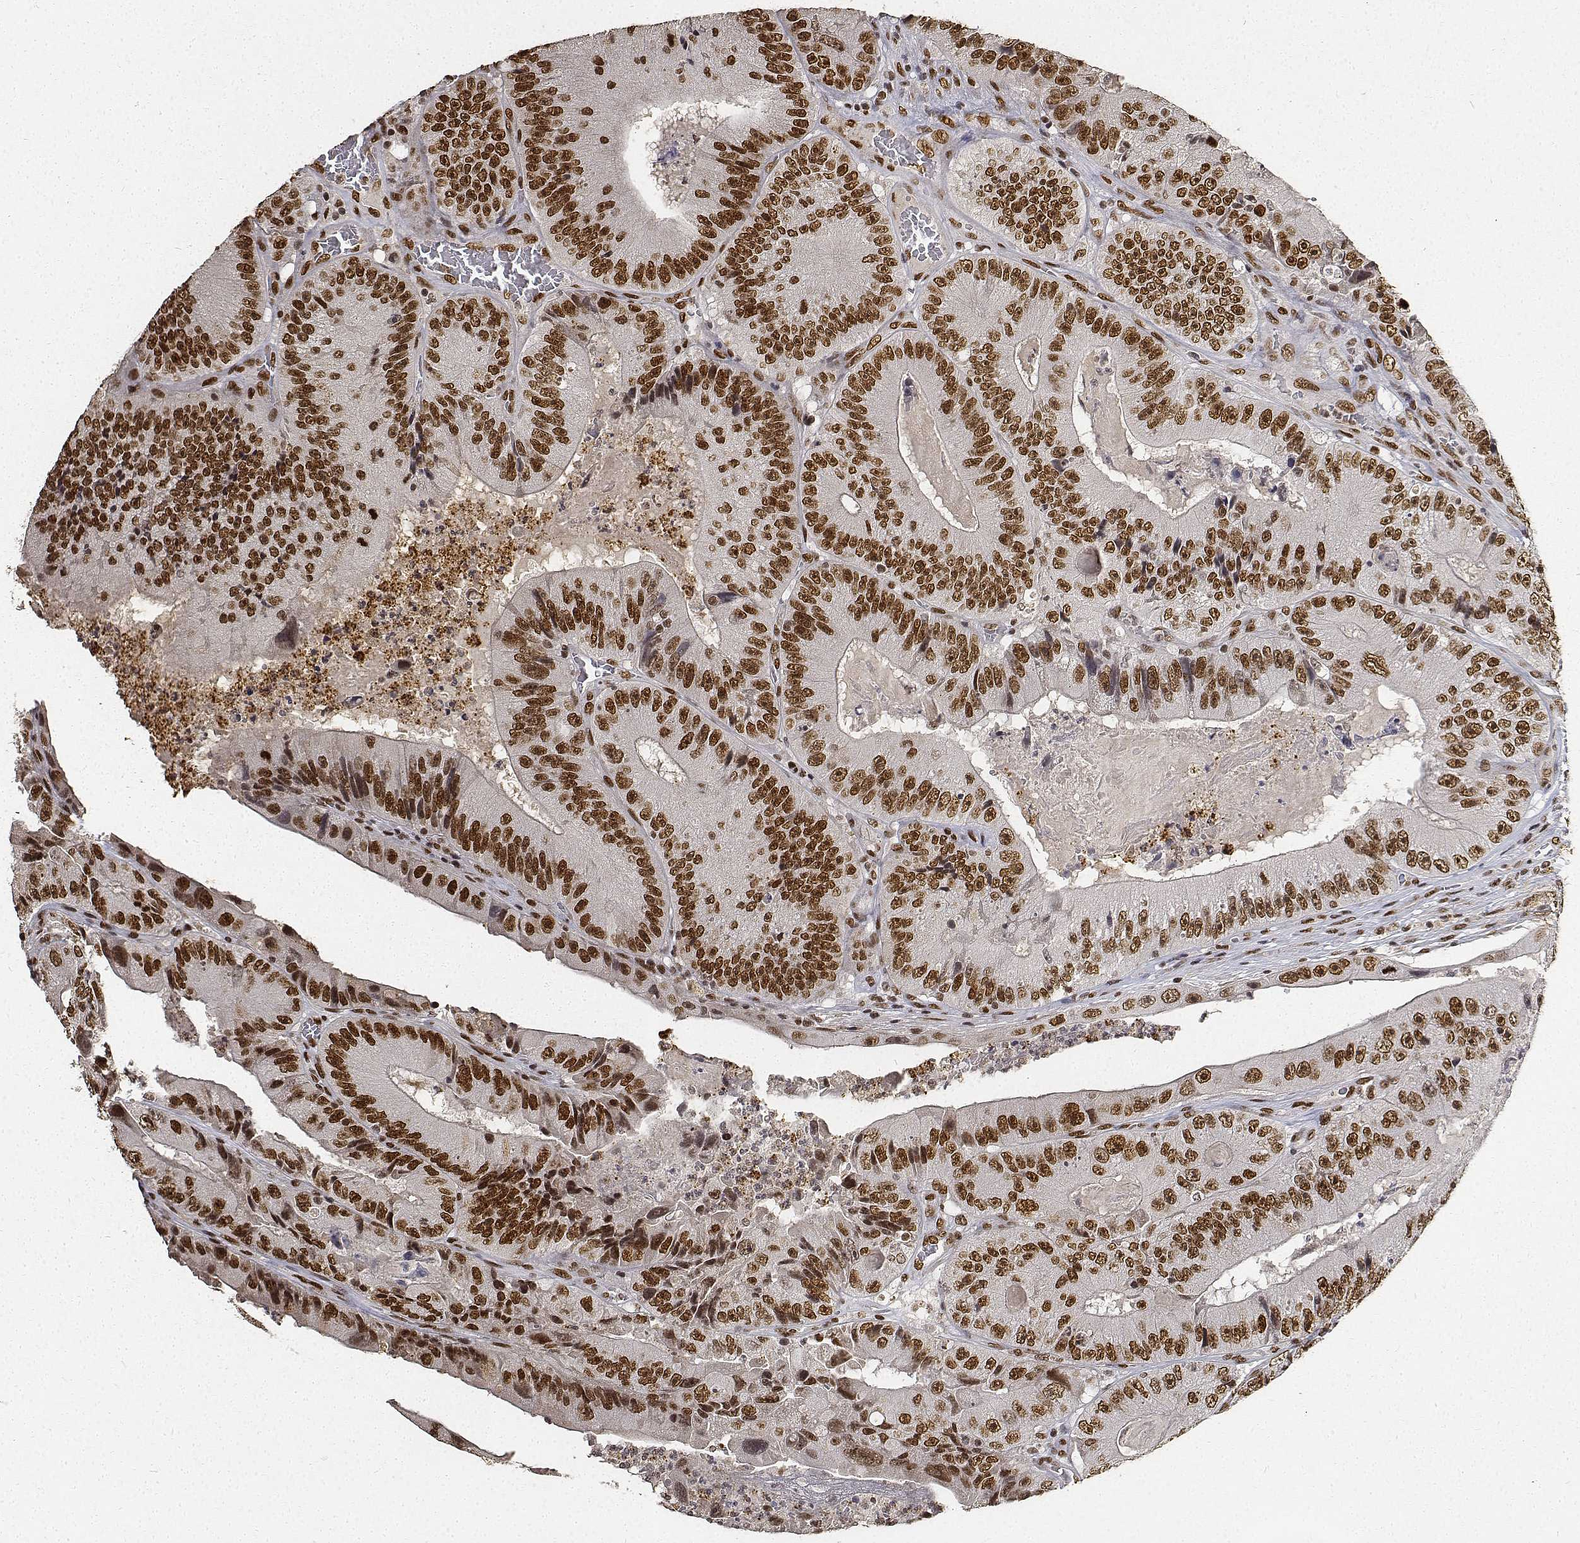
{"staining": {"intensity": "strong", "quantity": ">75%", "location": "nuclear"}, "tissue": "colorectal cancer", "cell_type": "Tumor cells", "image_type": "cancer", "snomed": [{"axis": "morphology", "description": "Adenocarcinoma, NOS"}, {"axis": "topography", "description": "Colon"}], "caption": "High-power microscopy captured an immunohistochemistry (IHC) photomicrograph of colorectal cancer (adenocarcinoma), revealing strong nuclear staining in about >75% of tumor cells. The staining was performed using DAB (3,3'-diaminobenzidine) to visualize the protein expression in brown, while the nuclei were stained in blue with hematoxylin (Magnification: 20x).", "gene": "ATRX", "patient": {"sex": "female", "age": 86}}